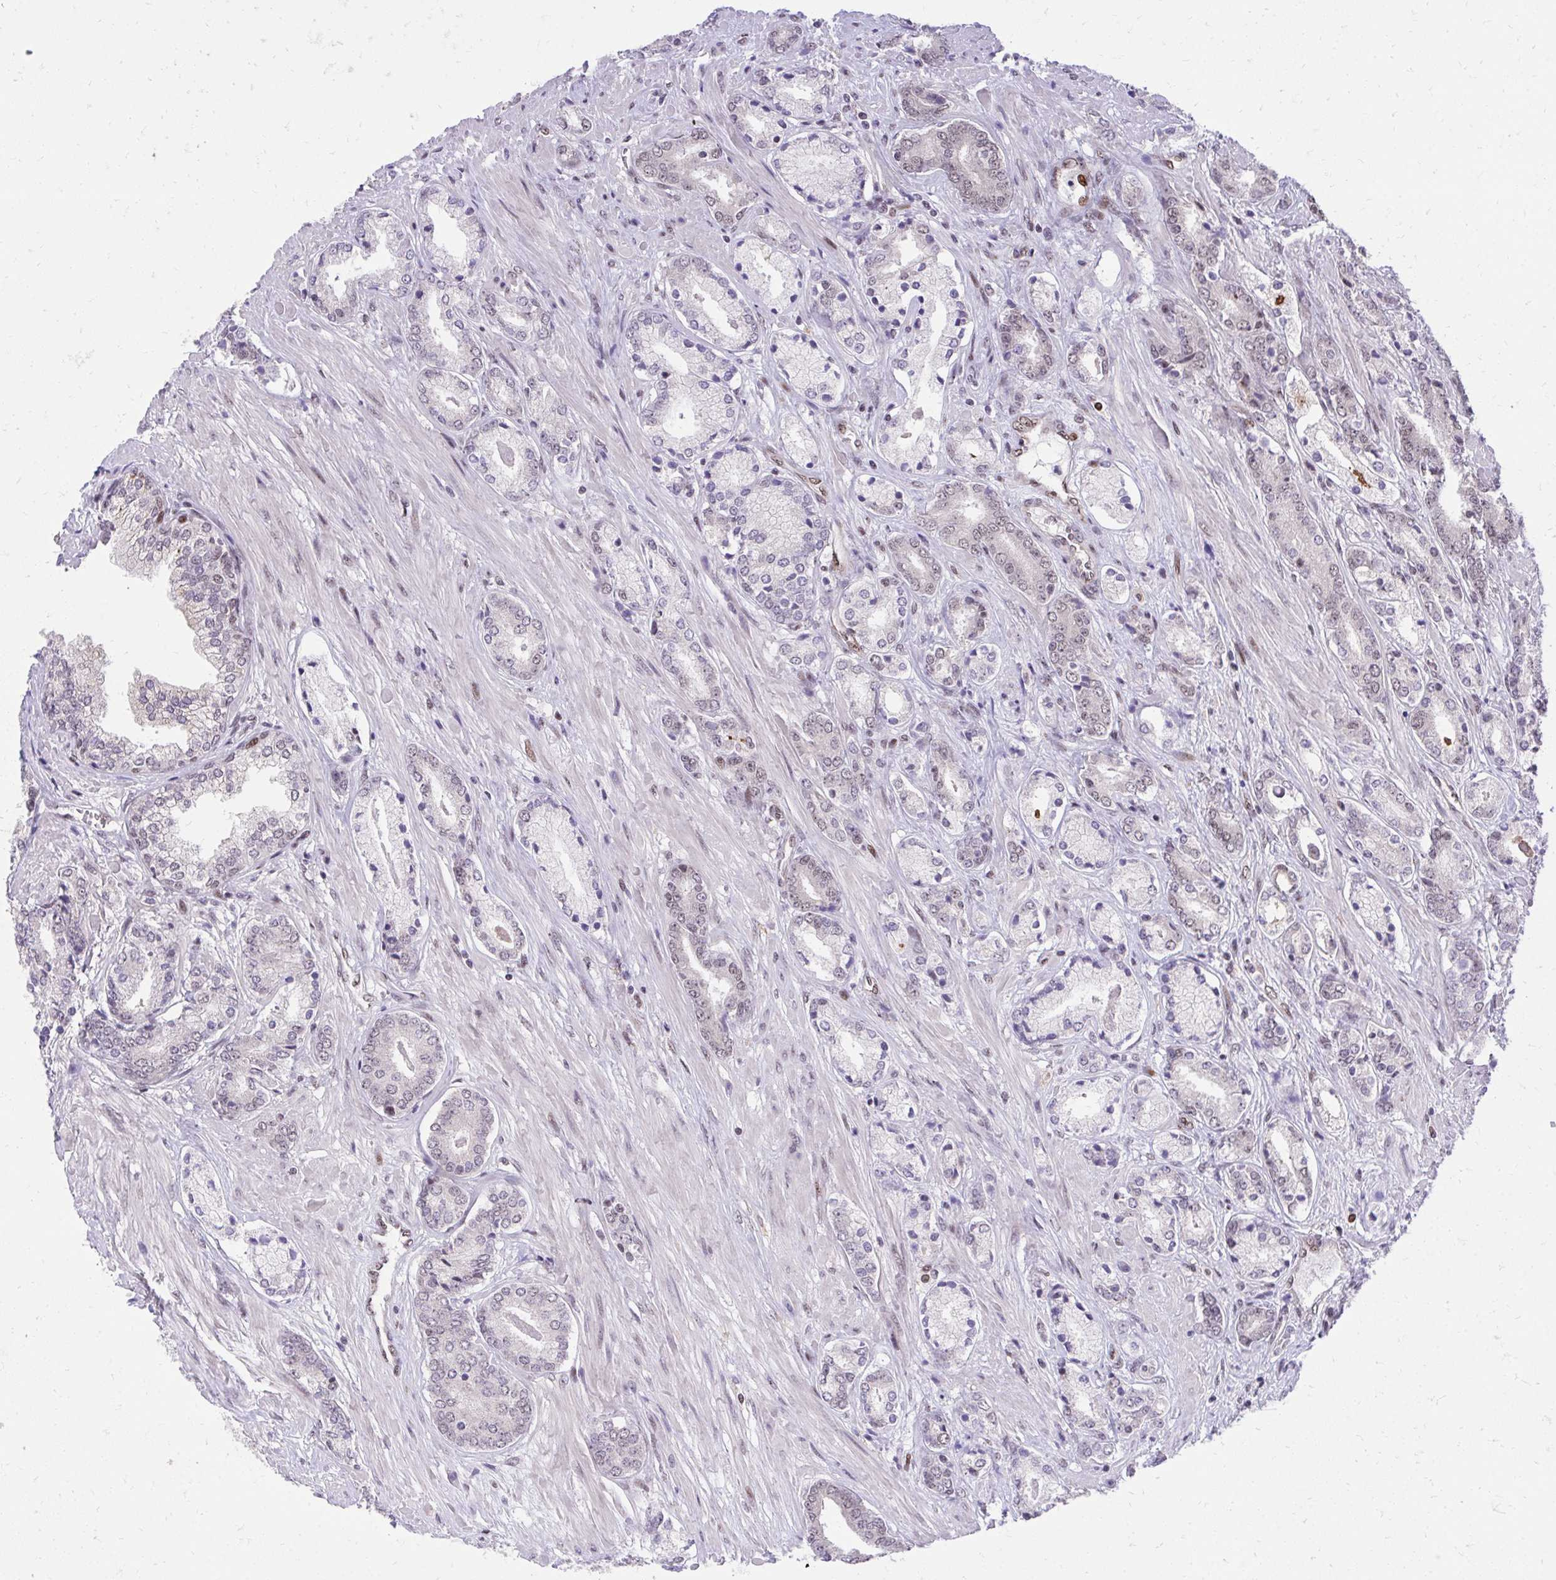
{"staining": {"intensity": "moderate", "quantity": "<25%", "location": "nuclear"}, "tissue": "prostate cancer", "cell_type": "Tumor cells", "image_type": "cancer", "snomed": [{"axis": "morphology", "description": "Adenocarcinoma, High grade"}, {"axis": "topography", "description": "Prostate"}], "caption": "Prostate cancer (high-grade adenocarcinoma) was stained to show a protein in brown. There is low levels of moderate nuclear staining in about <25% of tumor cells. (Stains: DAB in brown, nuclei in blue, Microscopy: brightfield microscopy at high magnification).", "gene": "HOXA4", "patient": {"sex": "male", "age": 56}}